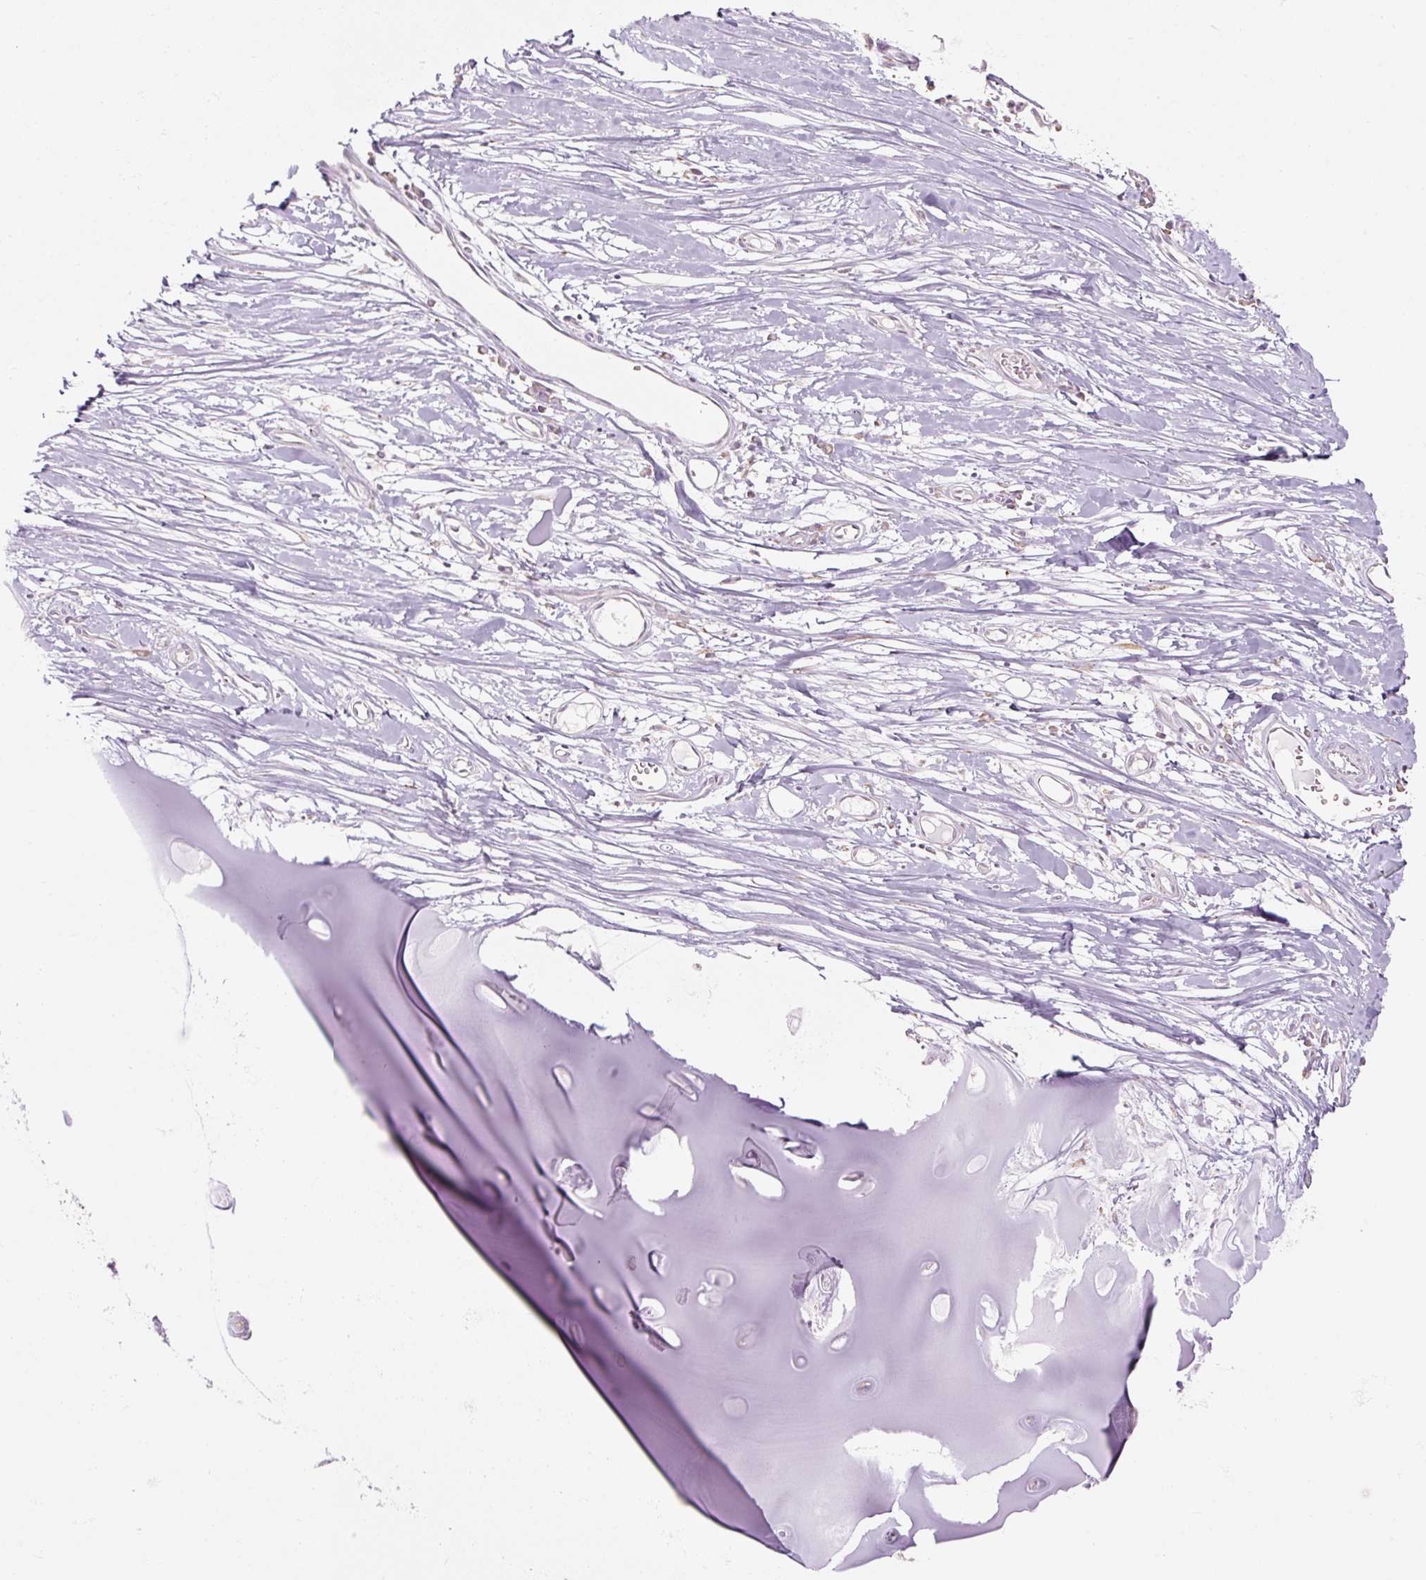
{"staining": {"intensity": "weak", "quantity": "25%-75%", "location": "cytoplasmic/membranous"}, "tissue": "soft tissue", "cell_type": "Chondrocytes", "image_type": "normal", "snomed": [{"axis": "morphology", "description": "Normal tissue, NOS"}, {"axis": "topography", "description": "Cartilage tissue"}], "caption": "Human soft tissue stained for a protein (brown) displays weak cytoplasmic/membranous positive positivity in approximately 25%-75% of chondrocytes.", "gene": "PRKCSH", "patient": {"sex": "male", "age": 57}}